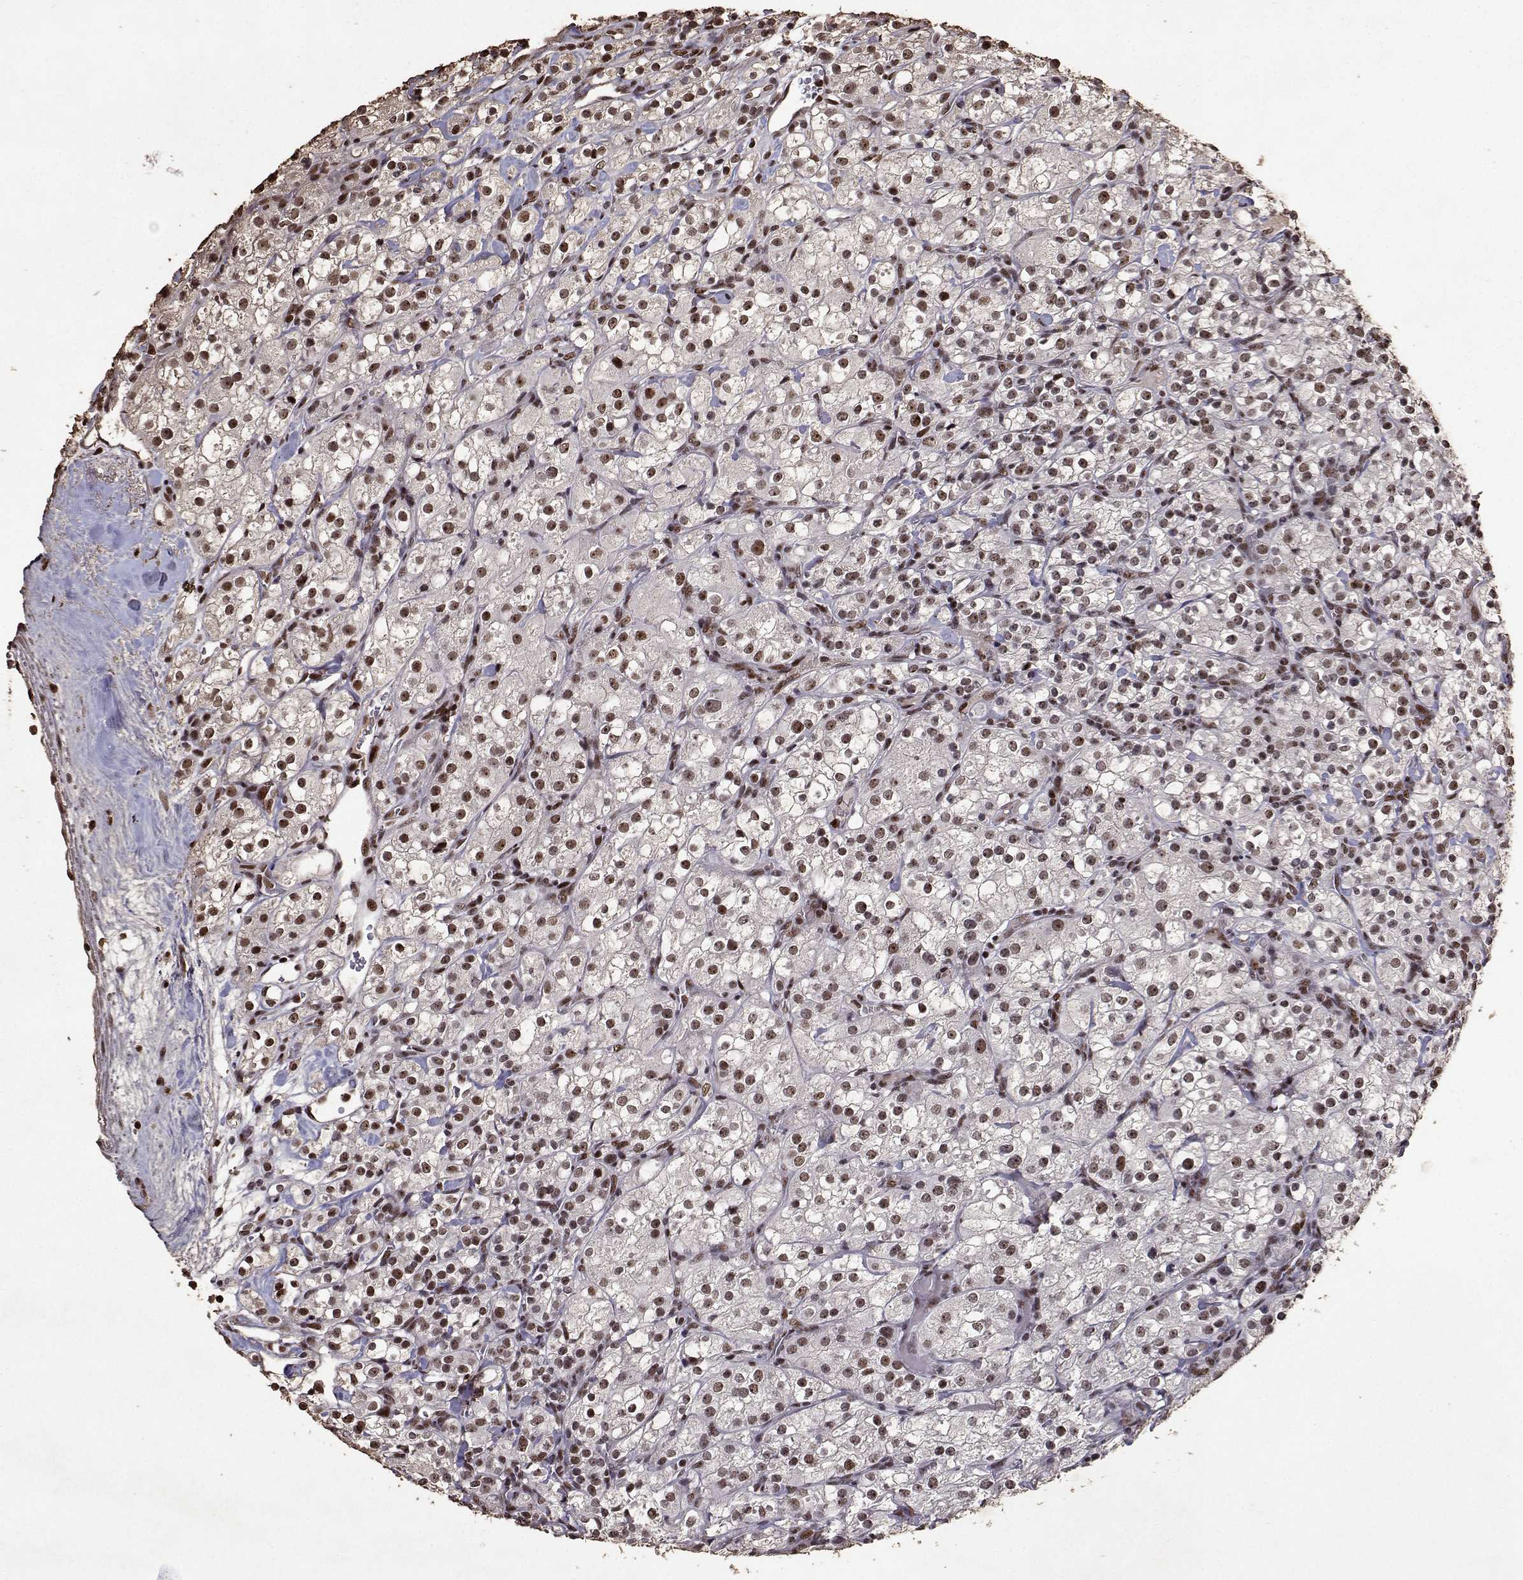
{"staining": {"intensity": "strong", "quantity": ">75%", "location": "nuclear"}, "tissue": "renal cancer", "cell_type": "Tumor cells", "image_type": "cancer", "snomed": [{"axis": "morphology", "description": "Adenocarcinoma, NOS"}, {"axis": "topography", "description": "Kidney"}], "caption": "Human renal adenocarcinoma stained with a brown dye exhibits strong nuclear positive staining in about >75% of tumor cells.", "gene": "TOE1", "patient": {"sex": "male", "age": 77}}